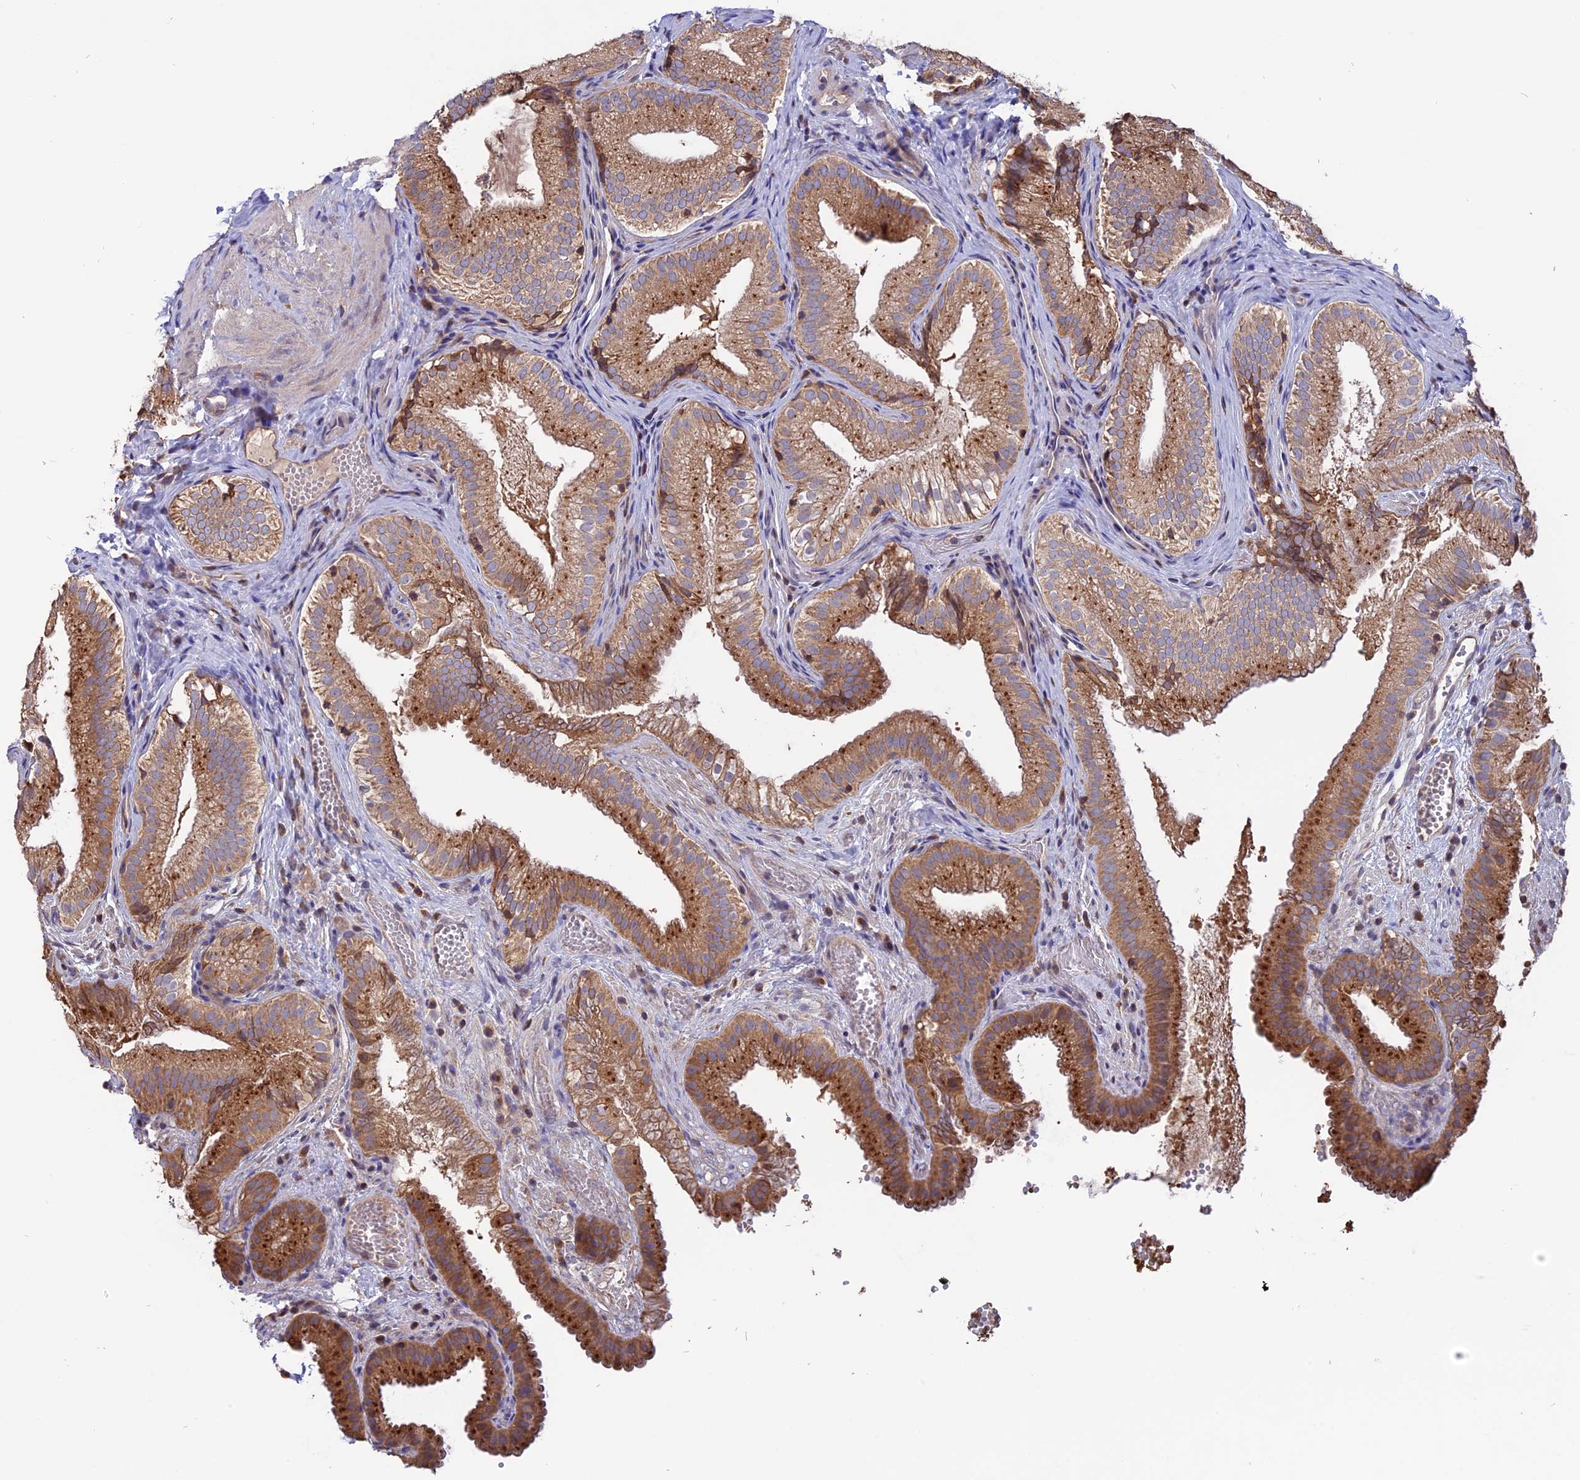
{"staining": {"intensity": "moderate", "quantity": ">75%", "location": "cytoplasmic/membranous"}, "tissue": "gallbladder", "cell_type": "Glandular cells", "image_type": "normal", "snomed": [{"axis": "morphology", "description": "Normal tissue, NOS"}, {"axis": "topography", "description": "Gallbladder"}], "caption": "Glandular cells demonstrate moderate cytoplasmic/membranous expression in about >75% of cells in benign gallbladder. Using DAB (brown) and hematoxylin (blue) stains, captured at high magnification using brightfield microscopy.", "gene": "CARMIL2", "patient": {"sex": "female", "age": 30}}